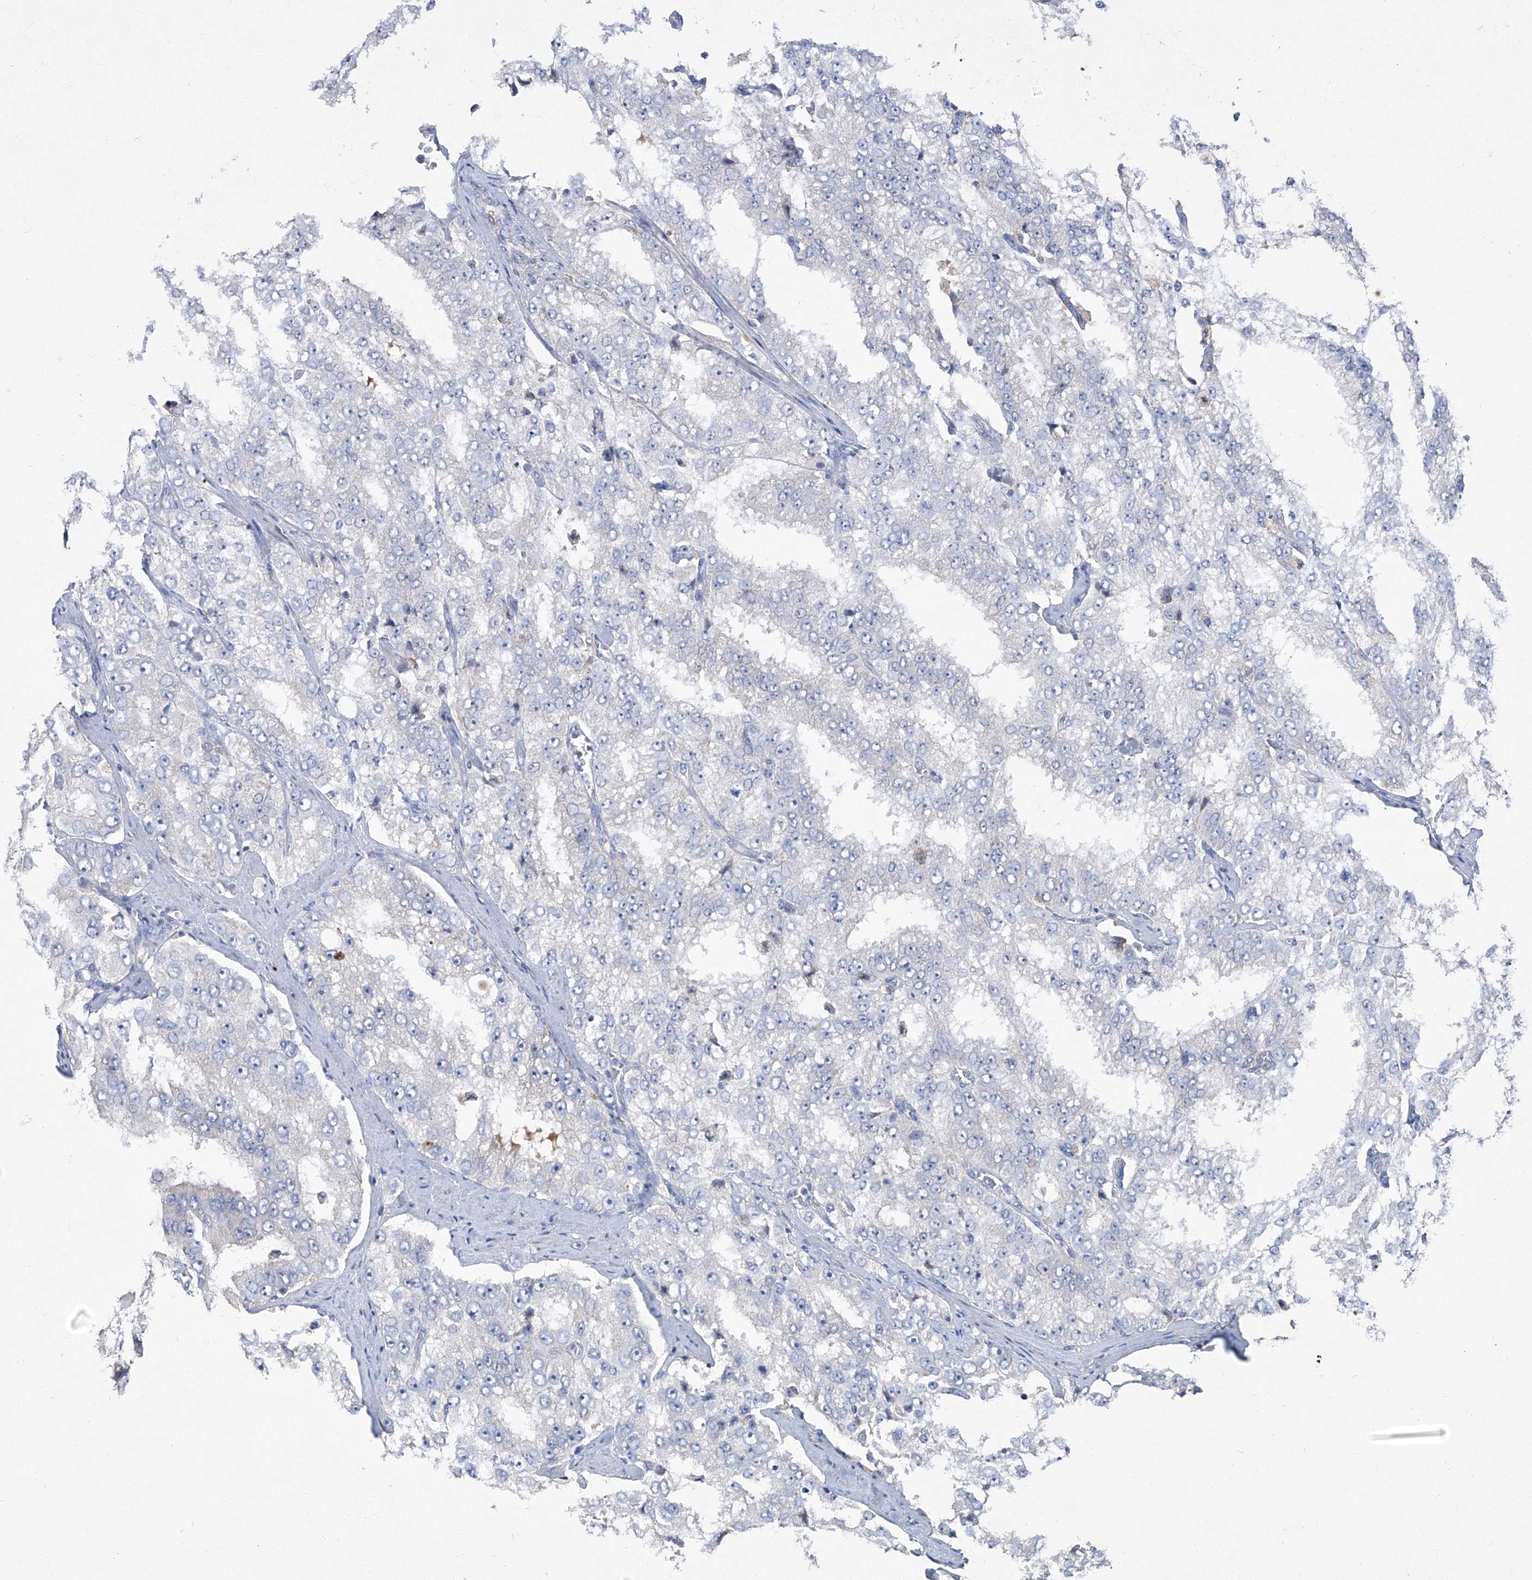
{"staining": {"intensity": "negative", "quantity": "none", "location": "none"}, "tissue": "prostate cancer", "cell_type": "Tumor cells", "image_type": "cancer", "snomed": [{"axis": "morphology", "description": "Adenocarcinoma, High grade"}, {"axis": "topography", "description": "Prostate"}], "caption": "DAB immunohistochemical staining of prostate cancer exhibits no significant staining in tumor cells. Nuclei are stained in blue.", "gene": "SBK2", "patient": {"sex": "male", "age": 58}}